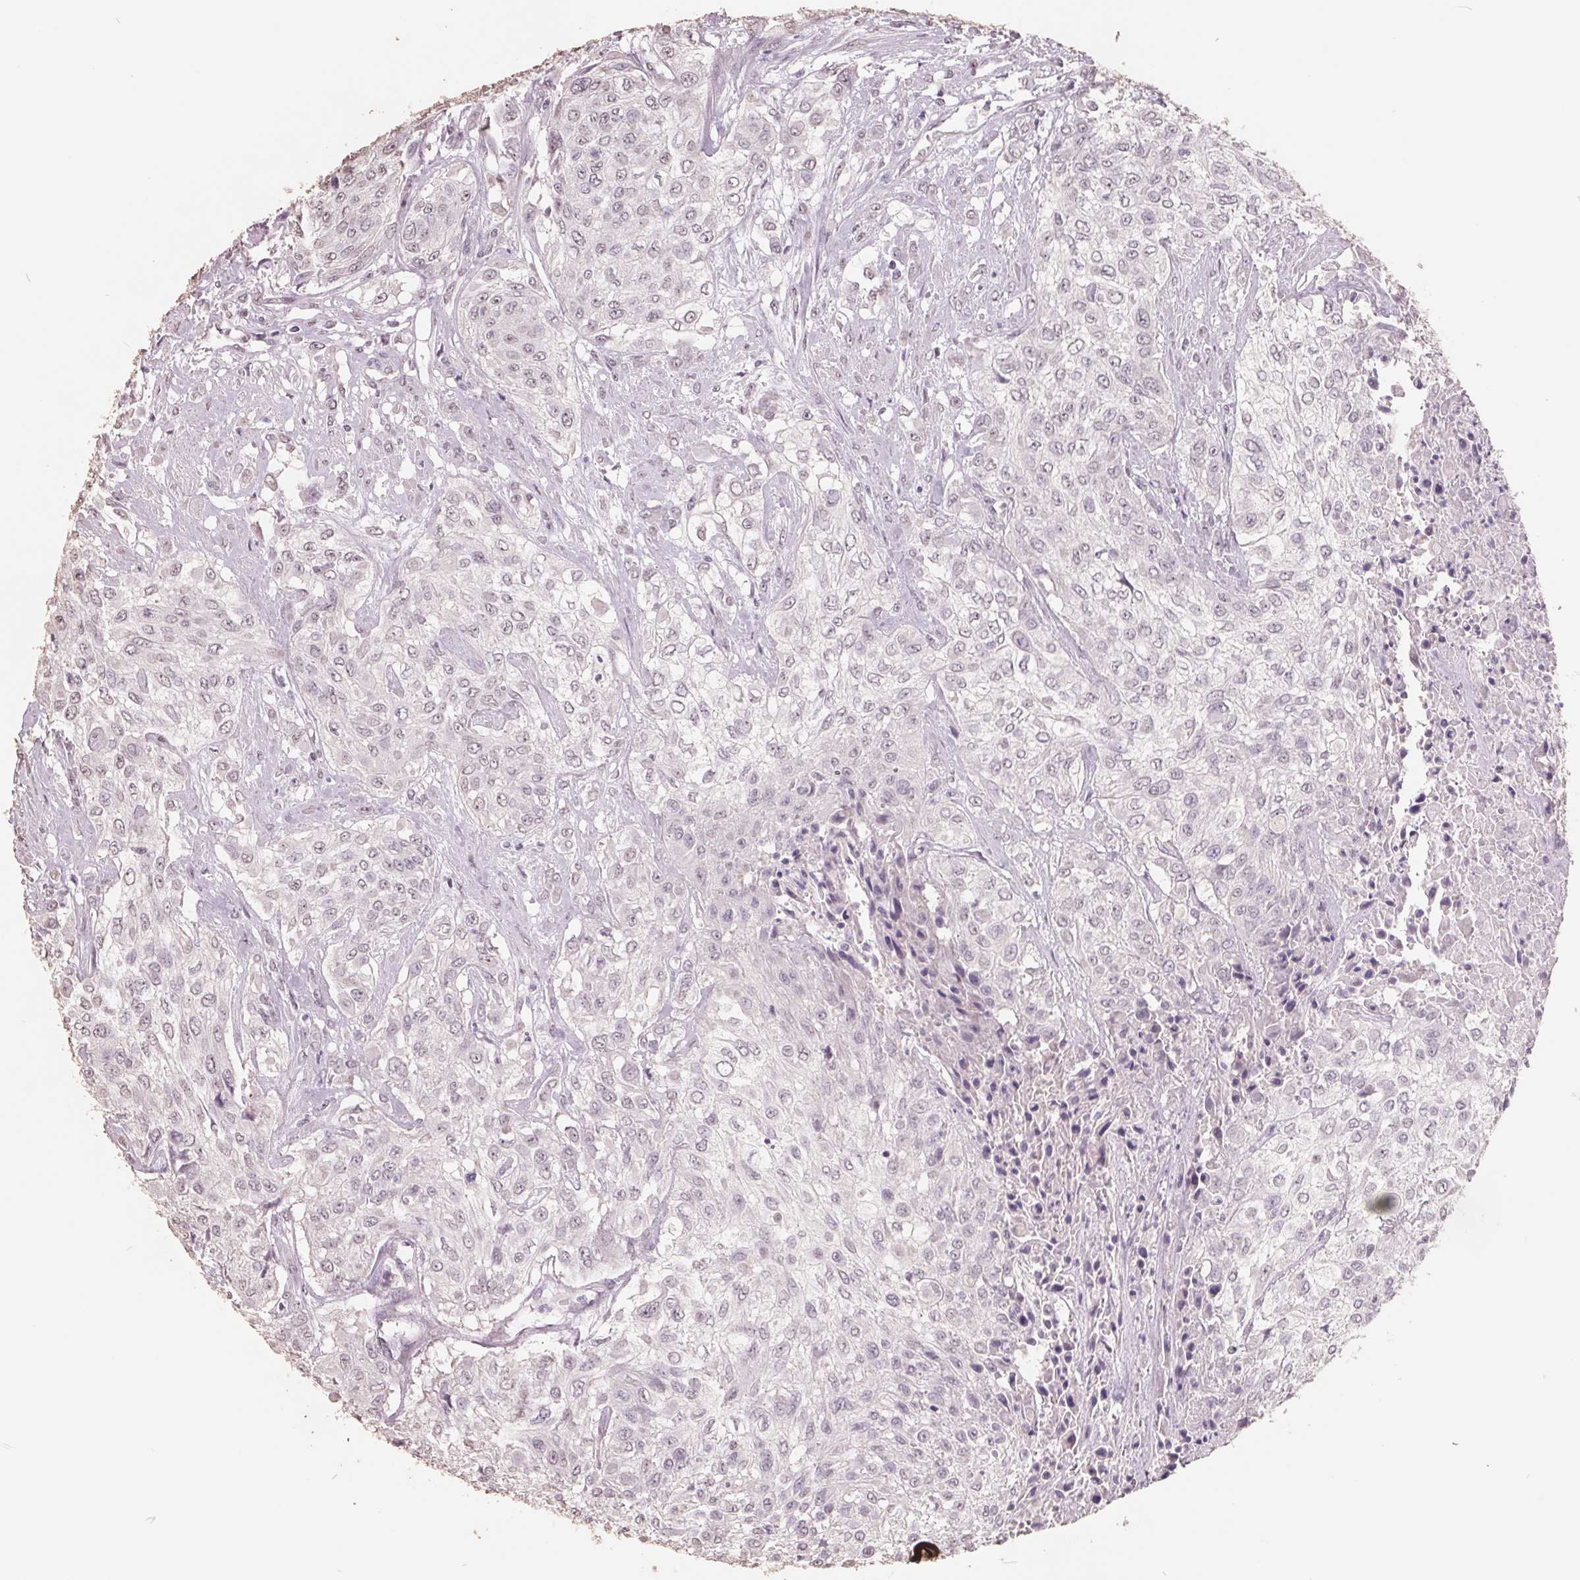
{"staining": {"intensity": "weak", "quantity": "<25%", "location": "nuclear"}, "tissue": "urothelial cancer", "cell_type": "Tumor cells", "image_type": "cancer", "snomed": [{"axis": "morphology", "description": "Urothelial carcinoma, High grade"}, {"axis": "topography", "description": "Urinary bladder"}], "caption": "Urothelial cancer was stained to show a protein in brown. There is no significant positivity in tumor cells.", "gene": "FTCD", "patient": {"sex": "male", "age": 57}}